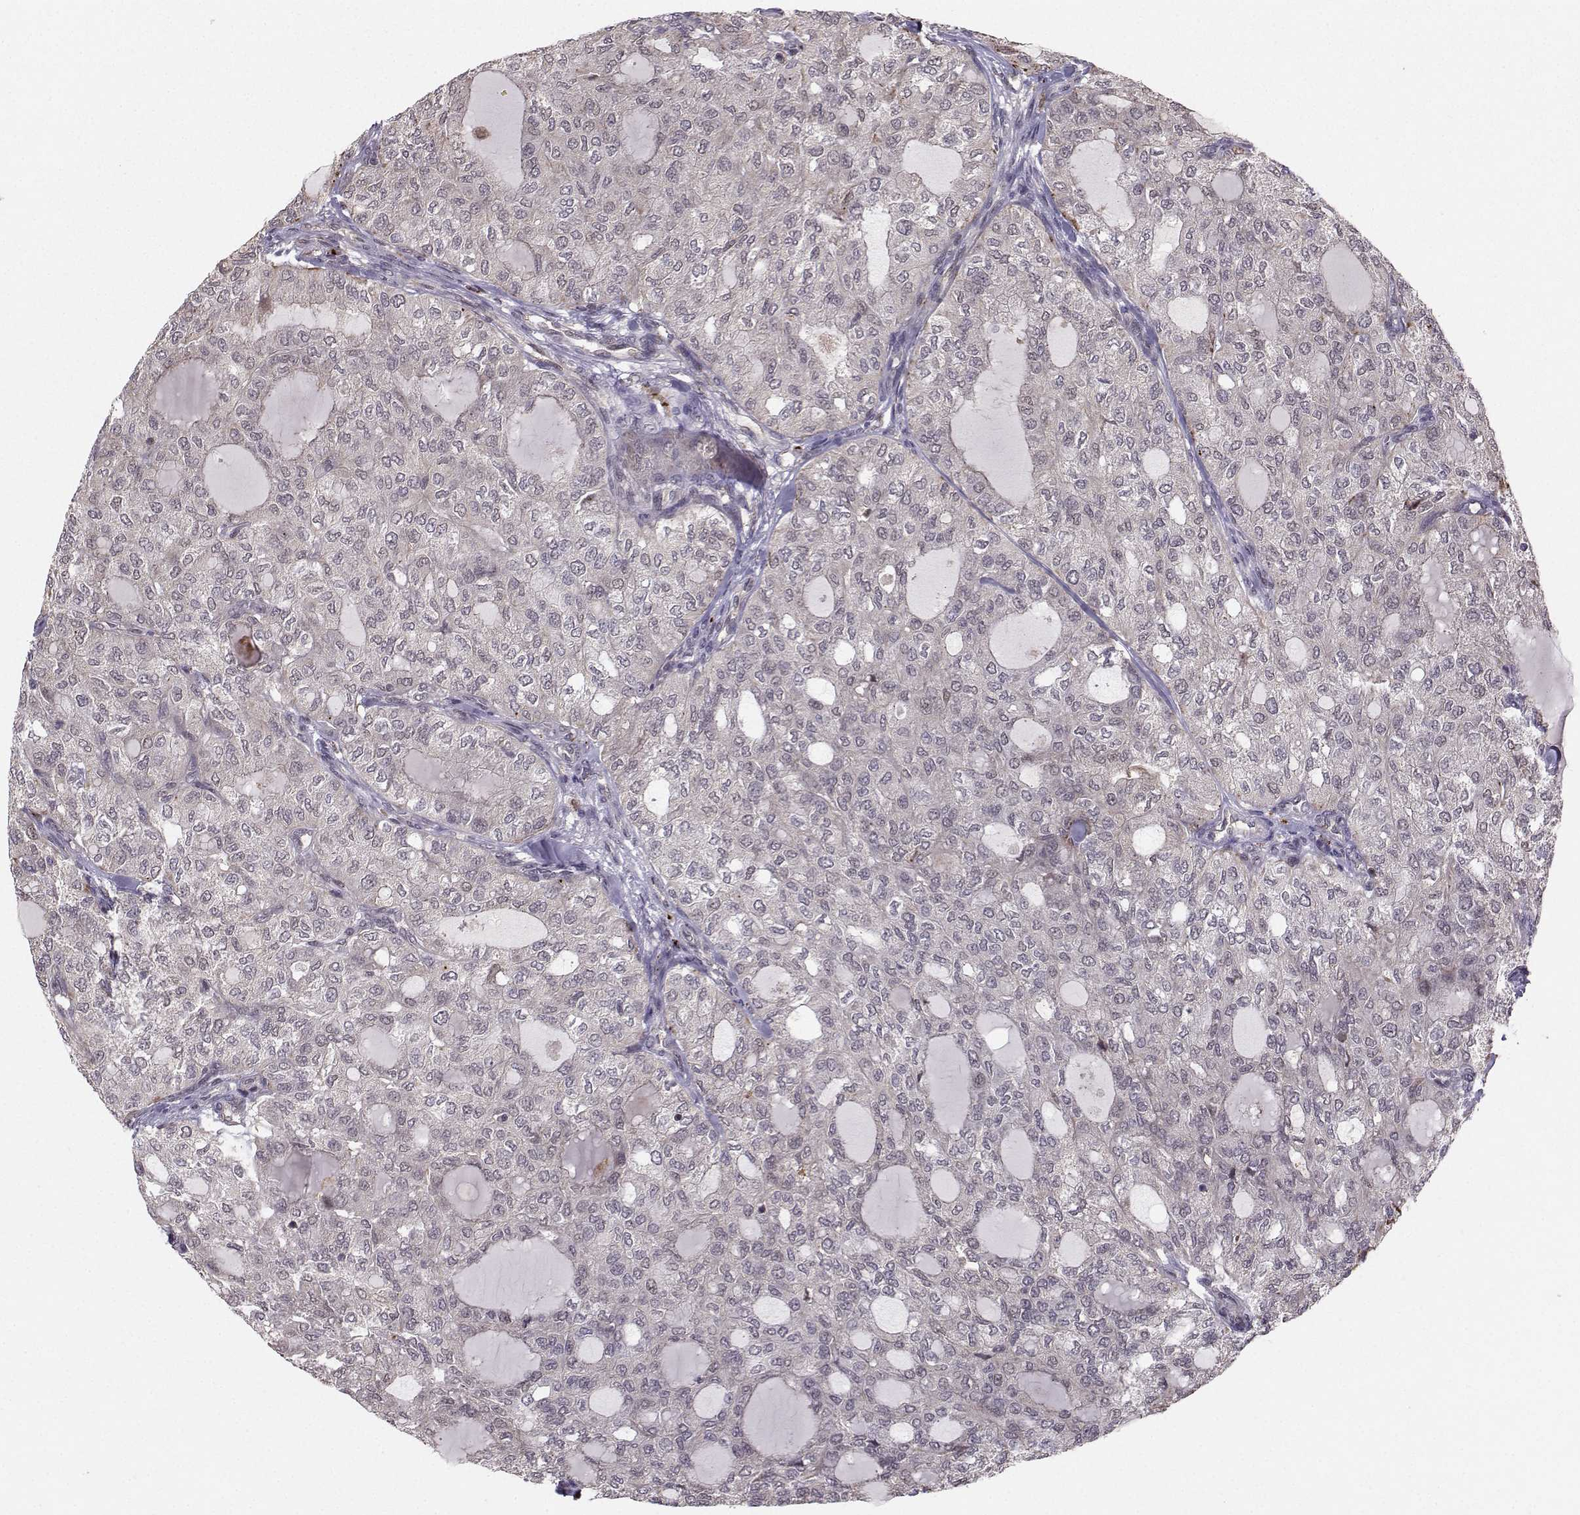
{"staining": {"intensity": "negative", "quantity": "none", "location": "none"}, "tissue": "thyroid cancer", "cell_type": "Tumor cells", "image_type": "cancer", "snomed": [{"axis": "morphology", "description": "Follicular adenoma carcinoma, NOS"}, {"axis": "topography", "description": "Thyroid gland"}], "caption": "The IHC photomicrograph has no significant staining in tumor cells of thyroid cancer tissue.", "gene": "PKP2", "patient": {"sex": "male", "age": 75}}